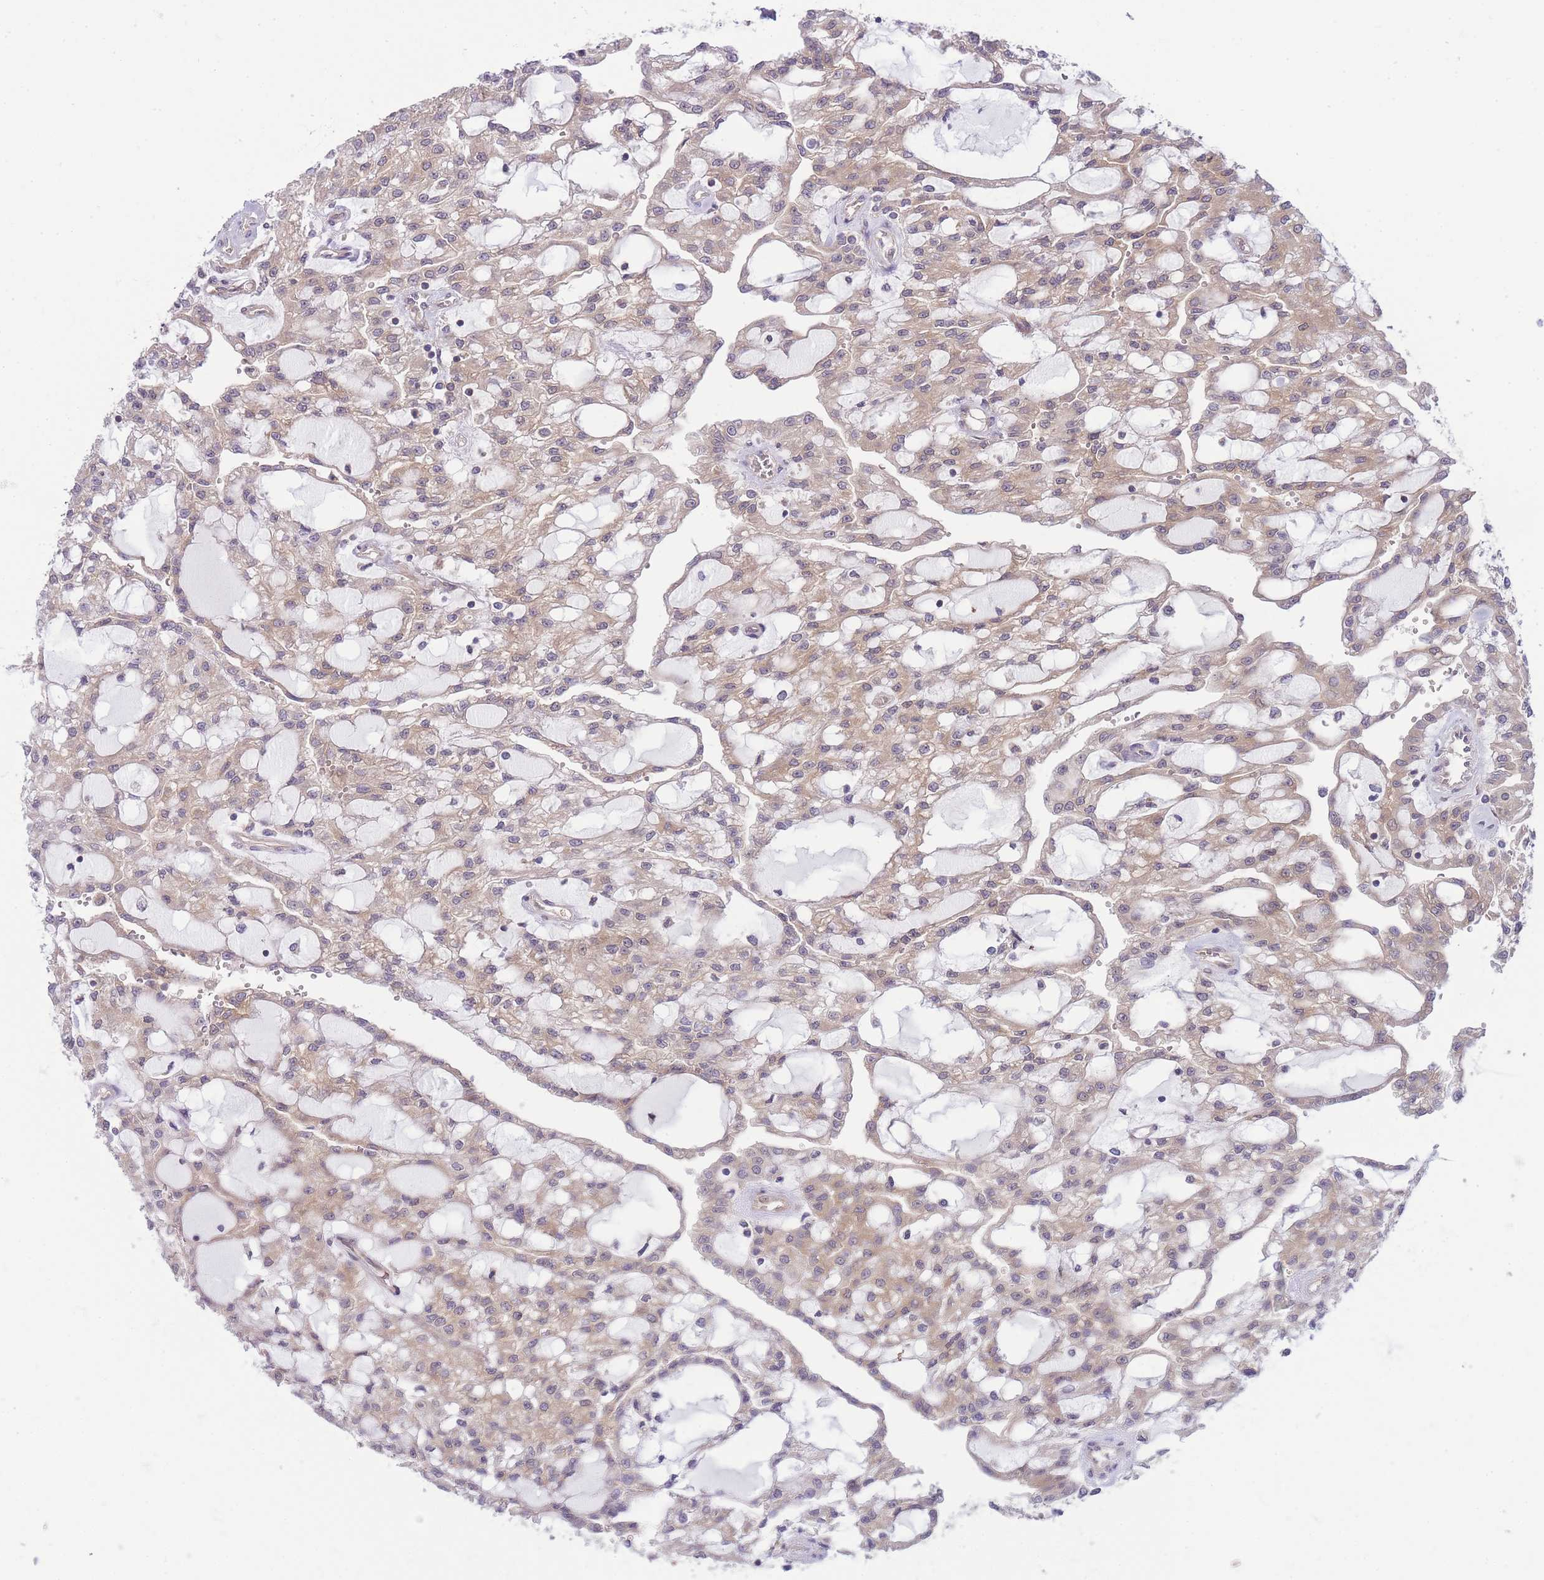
{"staining": {"intensity": "weak", "quantity": ">75%", "location": "cytoplasmic/membranous"}, "tissue": "renal cancer", "cell_type": "Tumor cells", "image_type": "cancer", "snomed": [{"axis": "morphology", "description": "Adenocarcinoma, NOS"}, {"axis": "topography", "description": "Kidney"}], "caption": "Immunohistochemistry staining of renal cancer (adenocarcinoma), which demonstrates low levels of weak cytoplasmic/membranous positivity in approximately >75% of tumor cells indicating weak cytoplasmic/membranous protein expression. The staining was performed using DAB (brown) for protein detection and nuclei were counterstained in hematoxylin (blue).", "gene": "PFDN6", "patient": {"sex": "male", "age": 63}}